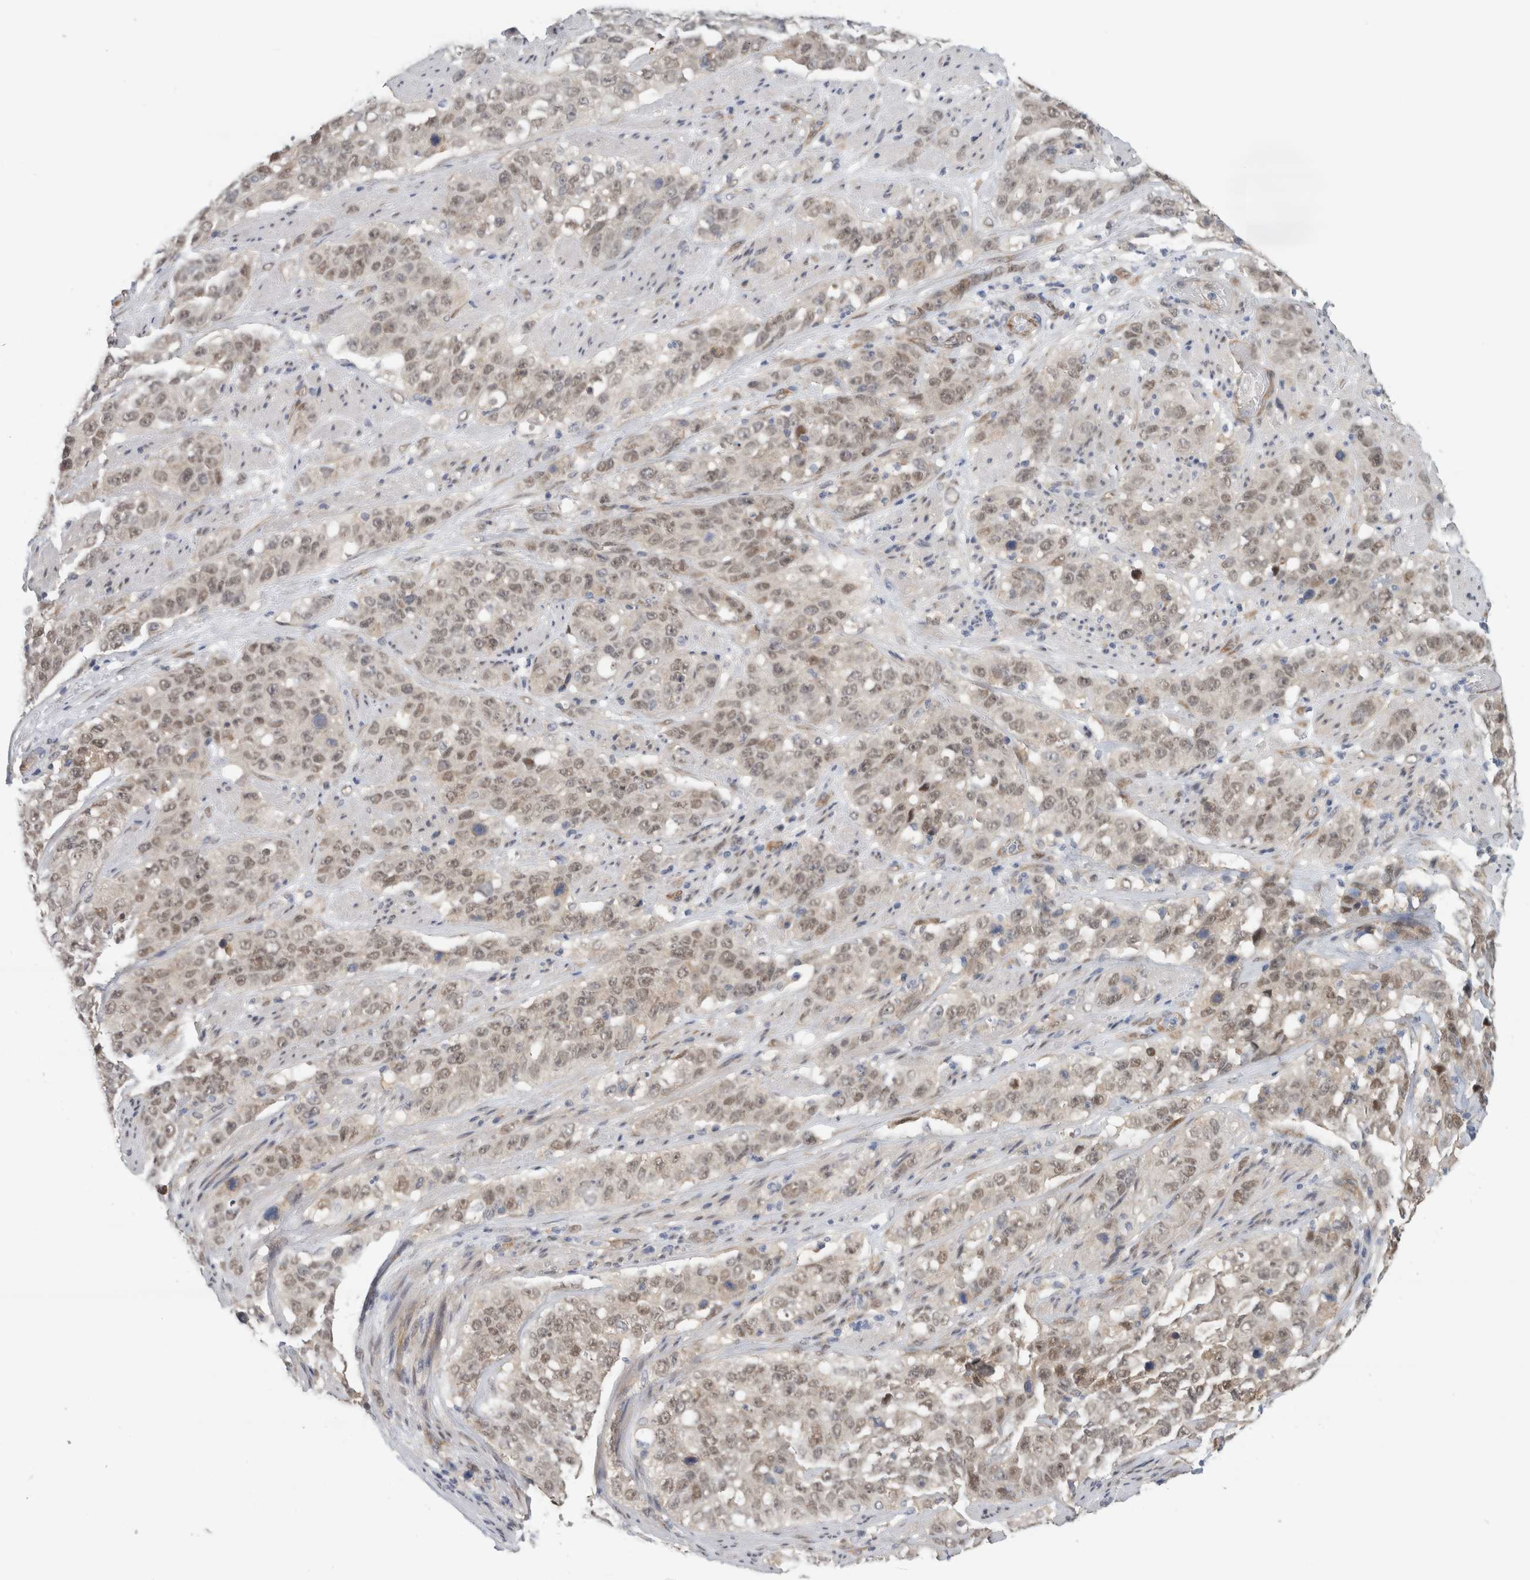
{"staining": {"intensity": "weak", "quantity": ">75%", "location": "nuclear"}, "tissue": "stomach cancer", "cell_type": "Tumor cells", "image_type": "cancer", "snomed": [{"axis": "morphology", "description": "Adenocarcinoma, NOS"}, {"axis": "topography", "description": "Stomach"}], "caption": "Stomach cancer stained with IHC displays weak nuclear staining in approximately >75% of tumor cells. (DAB (3,3'-diaminobenzidine) = brown stain, brightfield microscopy at high magnification).", "gene": "EIF4G3", "patient": {"sex": "male", "age": 48}}